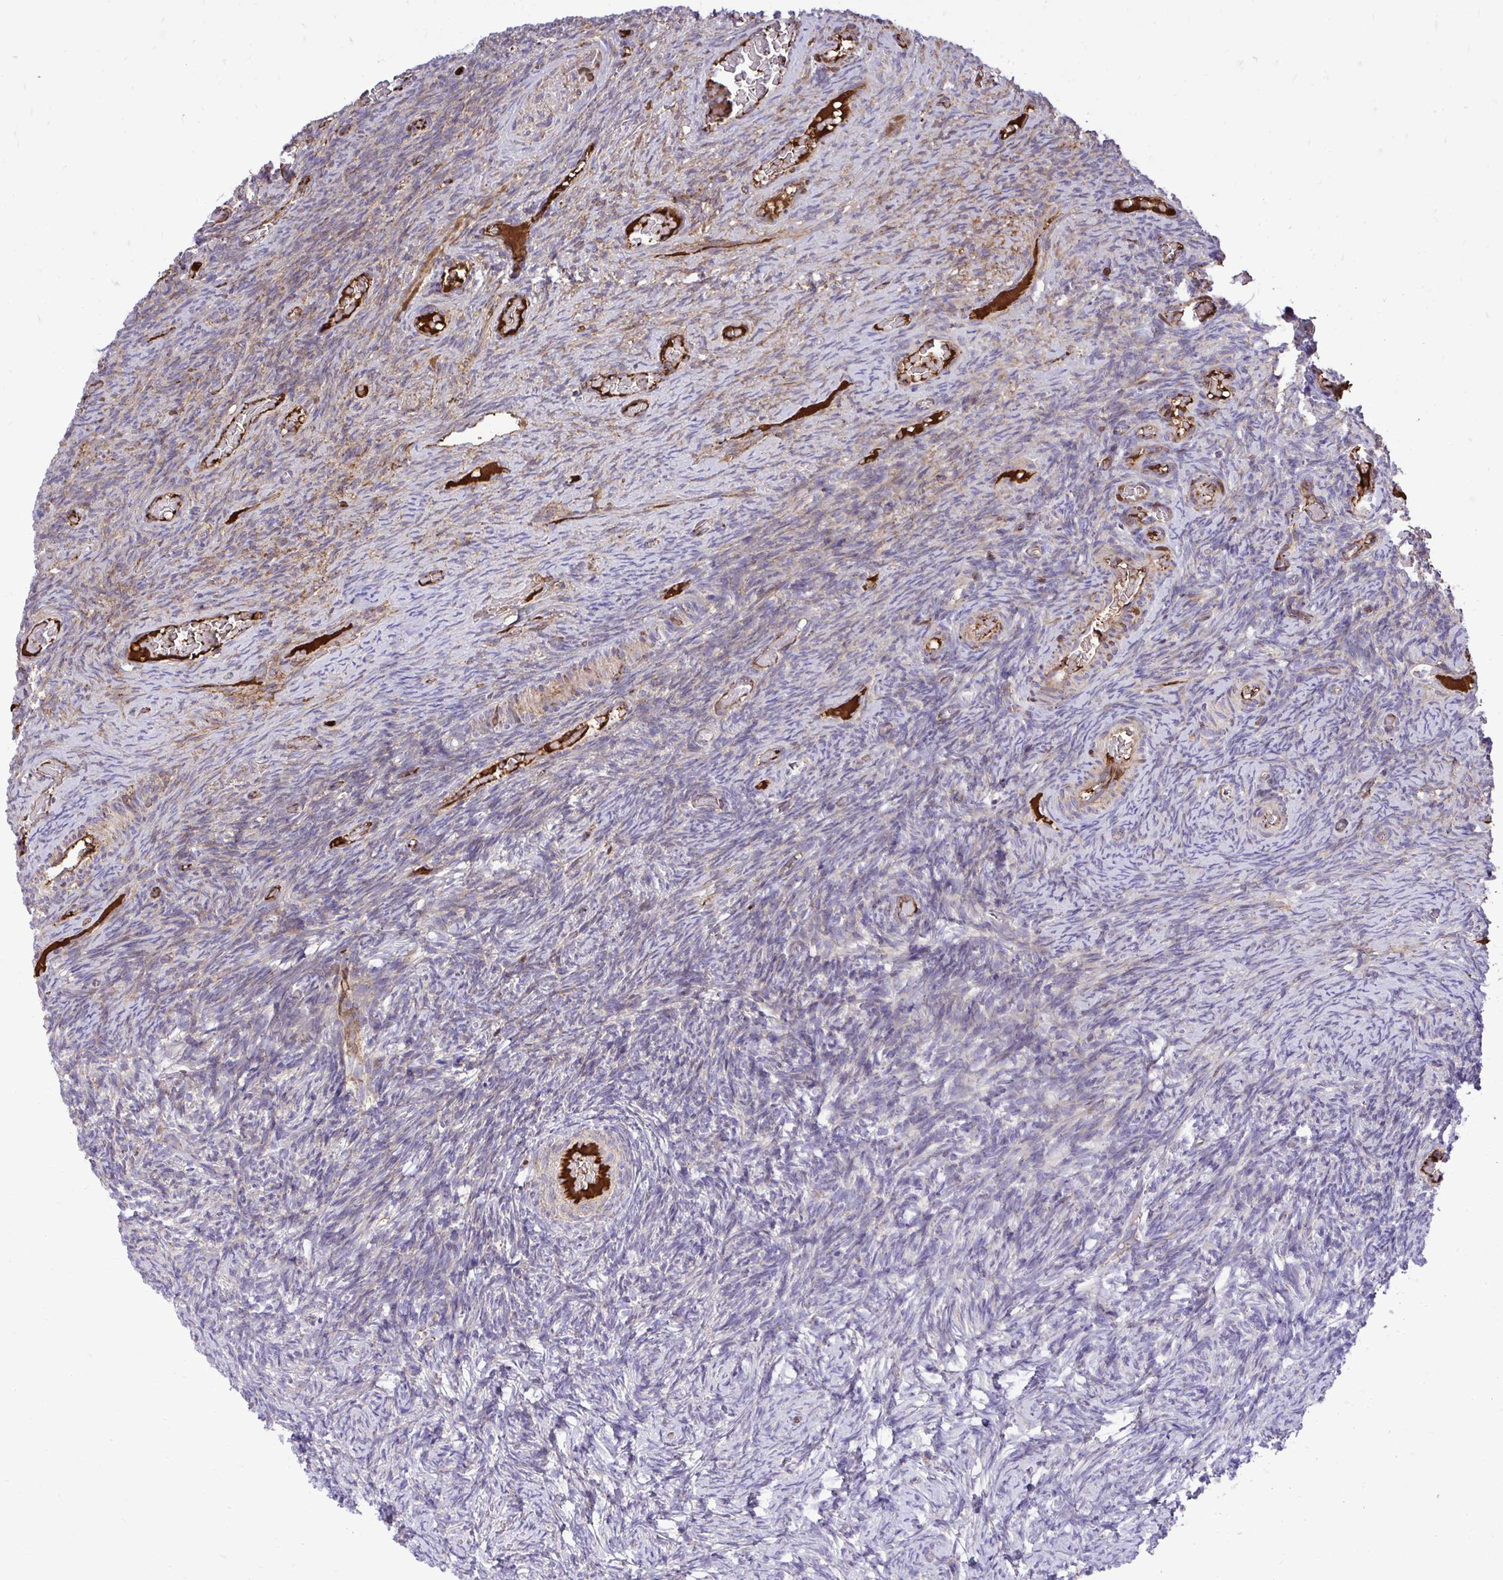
{"staining": {"intensity": "weak", "quantity": "<25%", "location": "cytoplasmic/membranous"}, "tissue": "ovary", "cell_type": "Ovarian stroma cells", "image_type": "normal", "snomed": [{"axis": "morphology", "description": "Normal tissue, NOS"}, {"axis": "topography", "description": "Ovary"}], "caption": "Immunohistochemical staining of unremarkable ovary displays no significant staining in ovarian stroma cells. Nuclei are stained in blue.", "gene": "ATP13A2", "patient": {"sex": "female", "age": 34}}